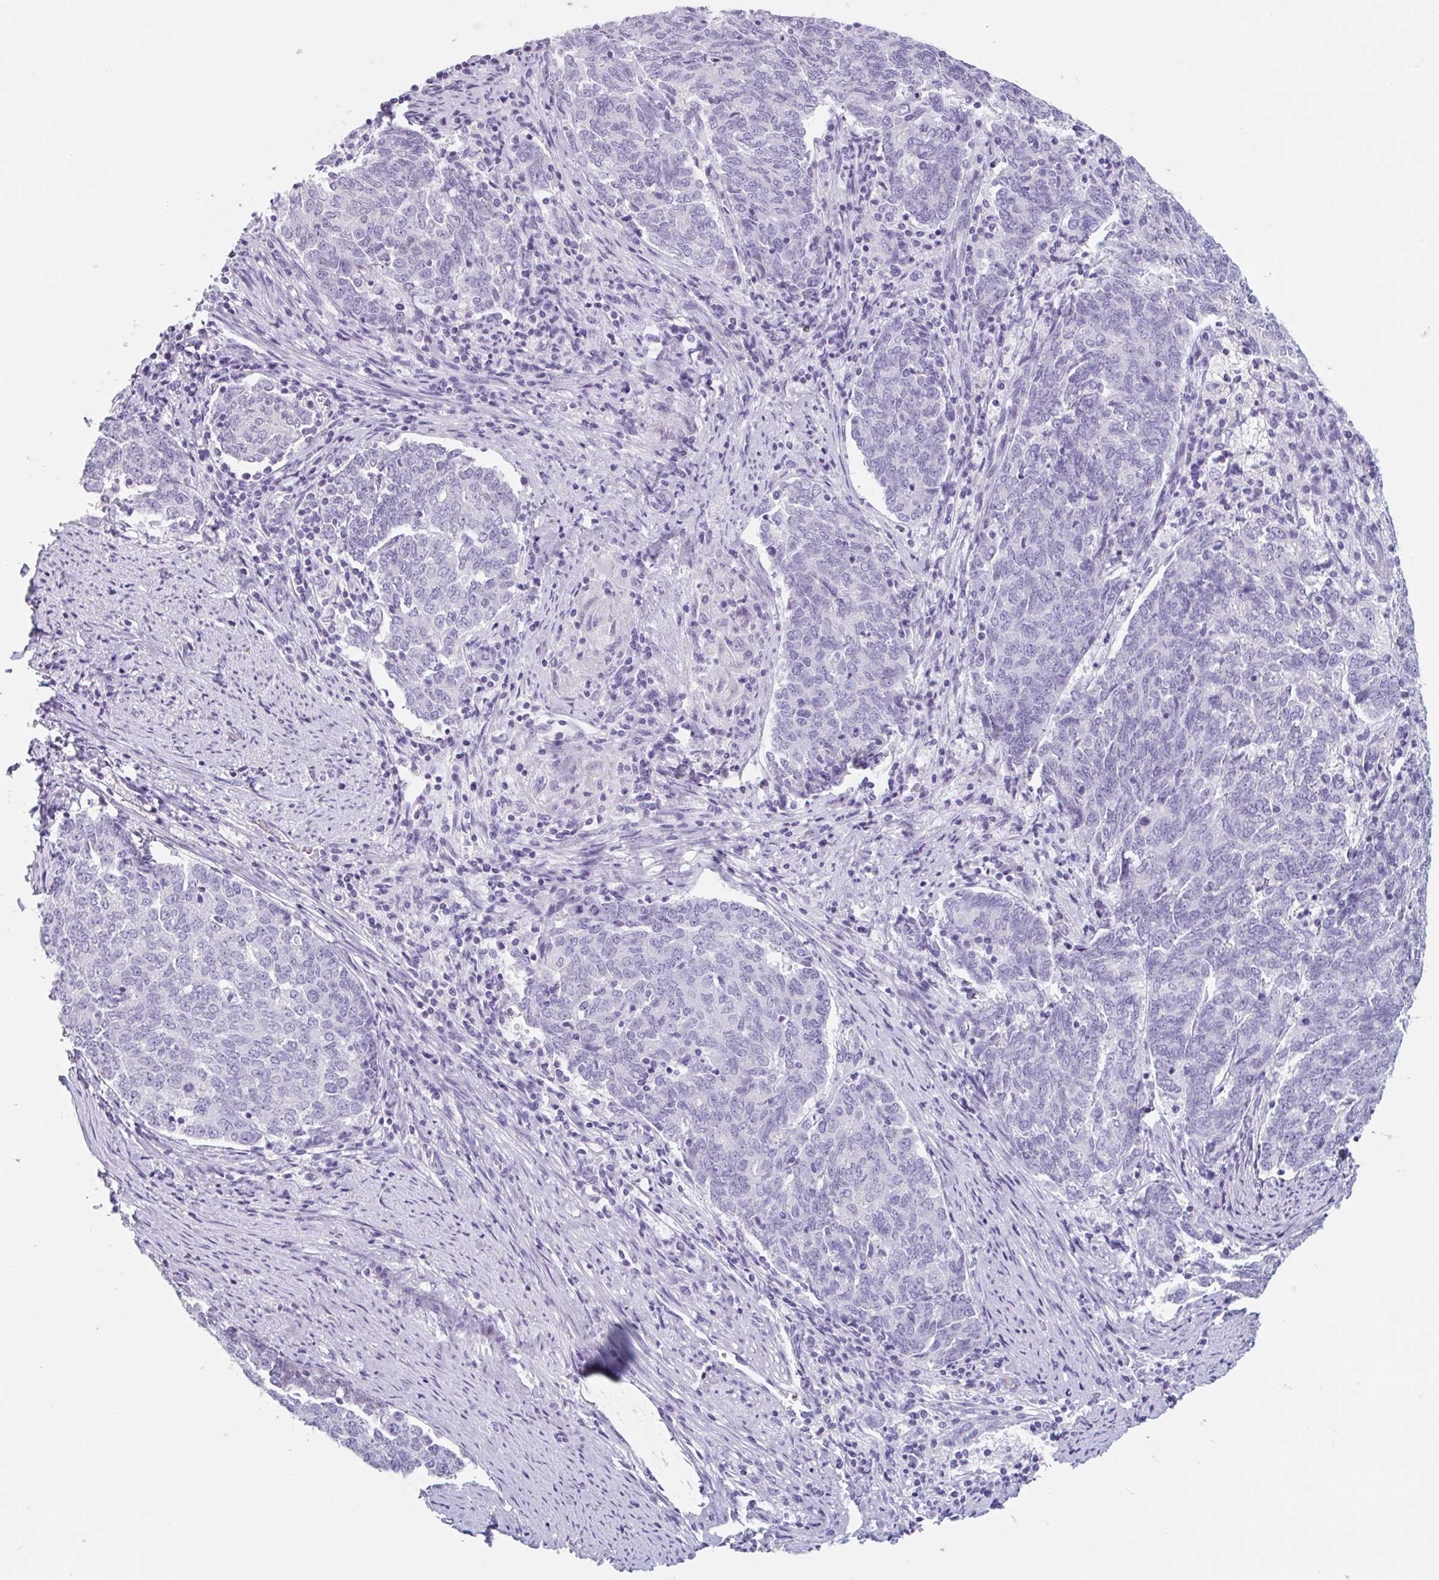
{"staining": {"intensity": "negative", "quantity": "none", "location": "none"}, "tissue": "endometrial cancer", "cell_type": "Tumor cells", "image_type": "cancer", "snomed": [{"axis": "morphology", "description": "Adenocarcinoma, NOS"}, {"axis": "topography", "description": "Endometrium"}], "caption": "Adenocarcinoma (endometrial) was stained to show a protein in brown. There is no significant expression in tumor cells.", "gene": "EMC4", "patient": {"sex": "female", "age": 80}}